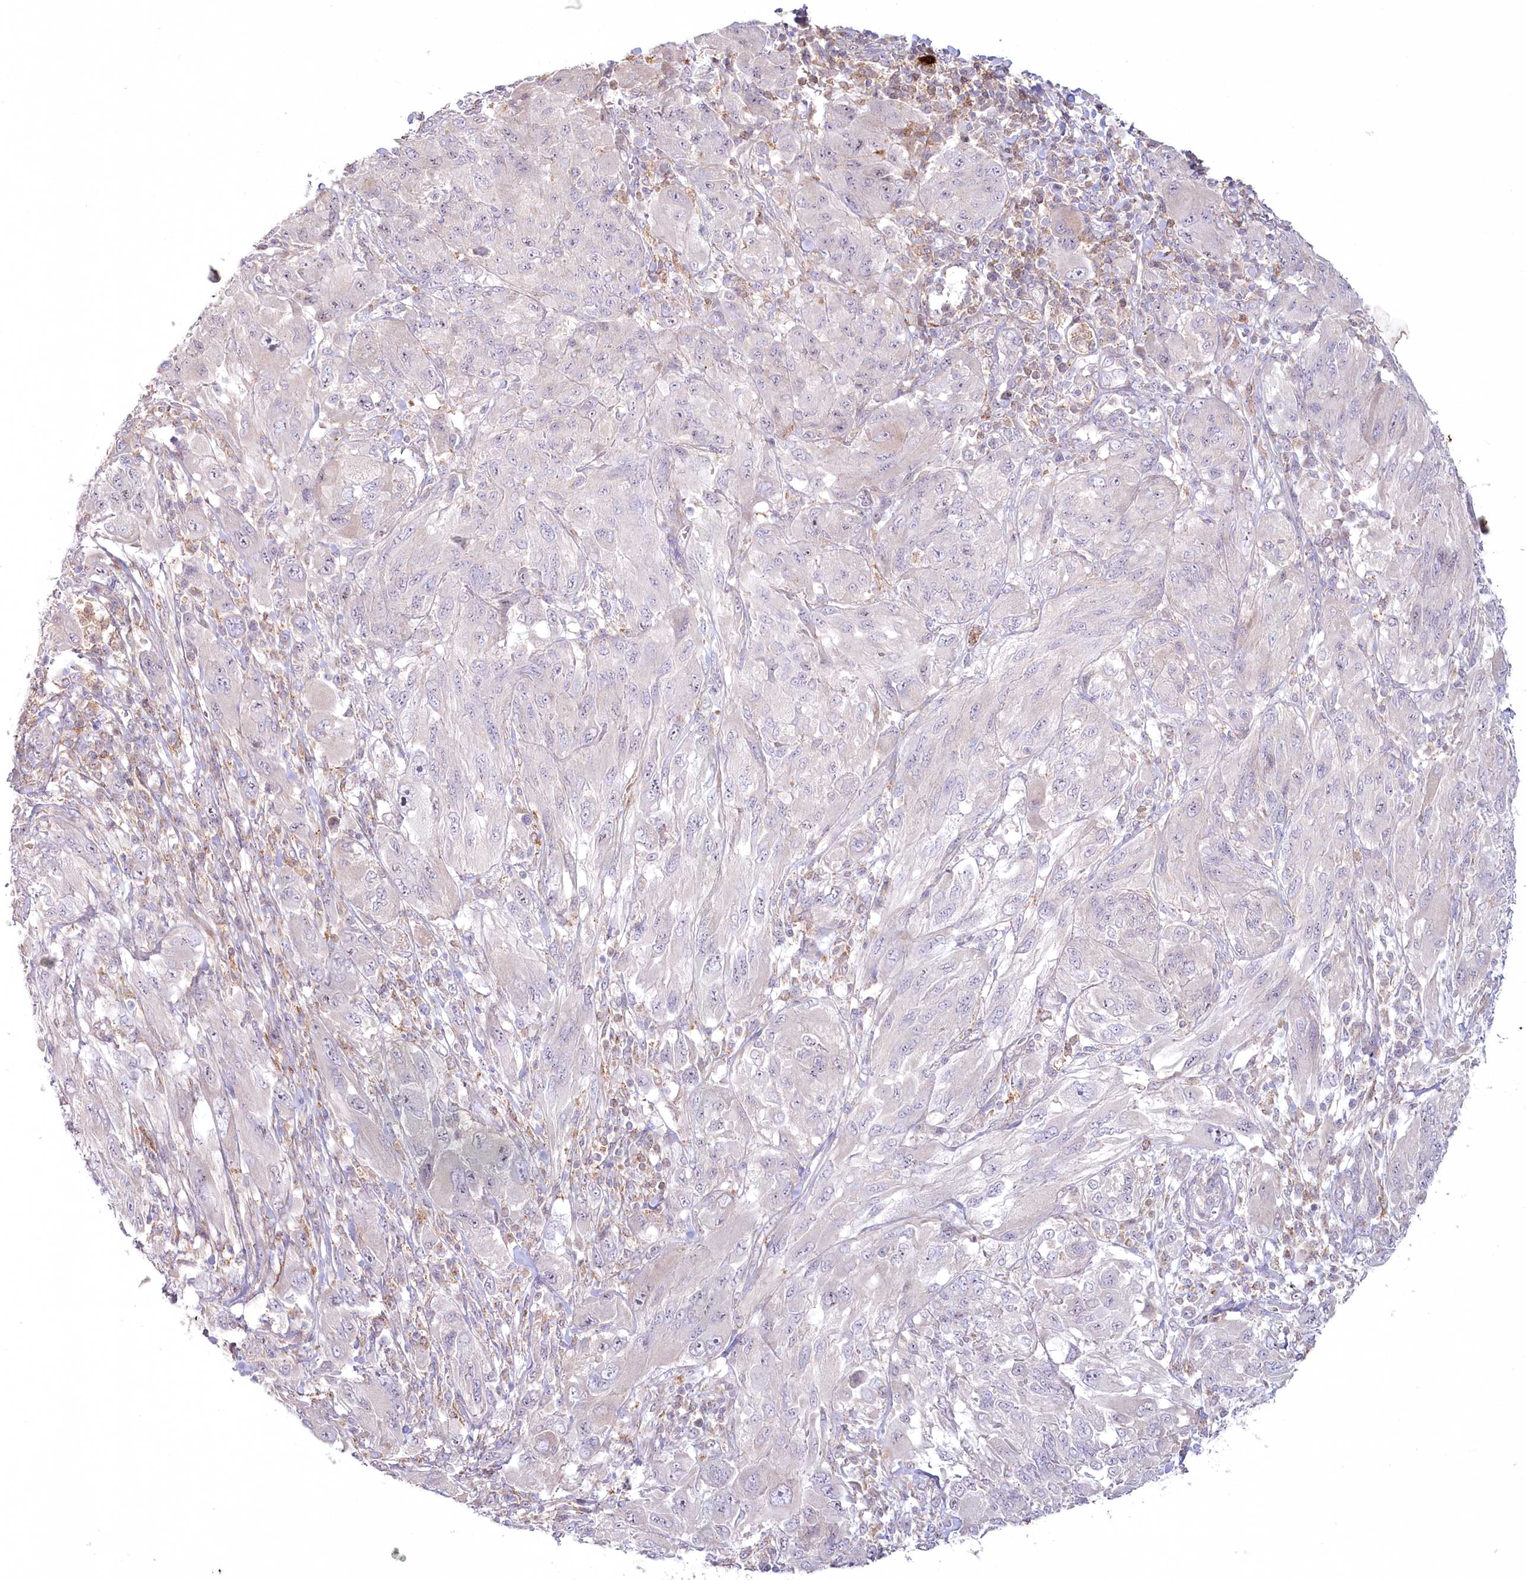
{"staining": {"intensity": "negative", "quantity": "none", "location": "none"}, "tissue": "melanoma", "cell_type": "Tumor cells", "image_type": "cancer", "snomed": [{"axis": "morphology", "description": "Malignant melanoma, NOS"}, {"axis": "topography", "description": "Skin"}], "caption": "A high-resolution image shows immunohistochemistry staining of malignant melanoma, which exhibits no significant positivity in tumor cells.", "gene": "MTG1", "patient": {"sex": "female", "age": 91}}